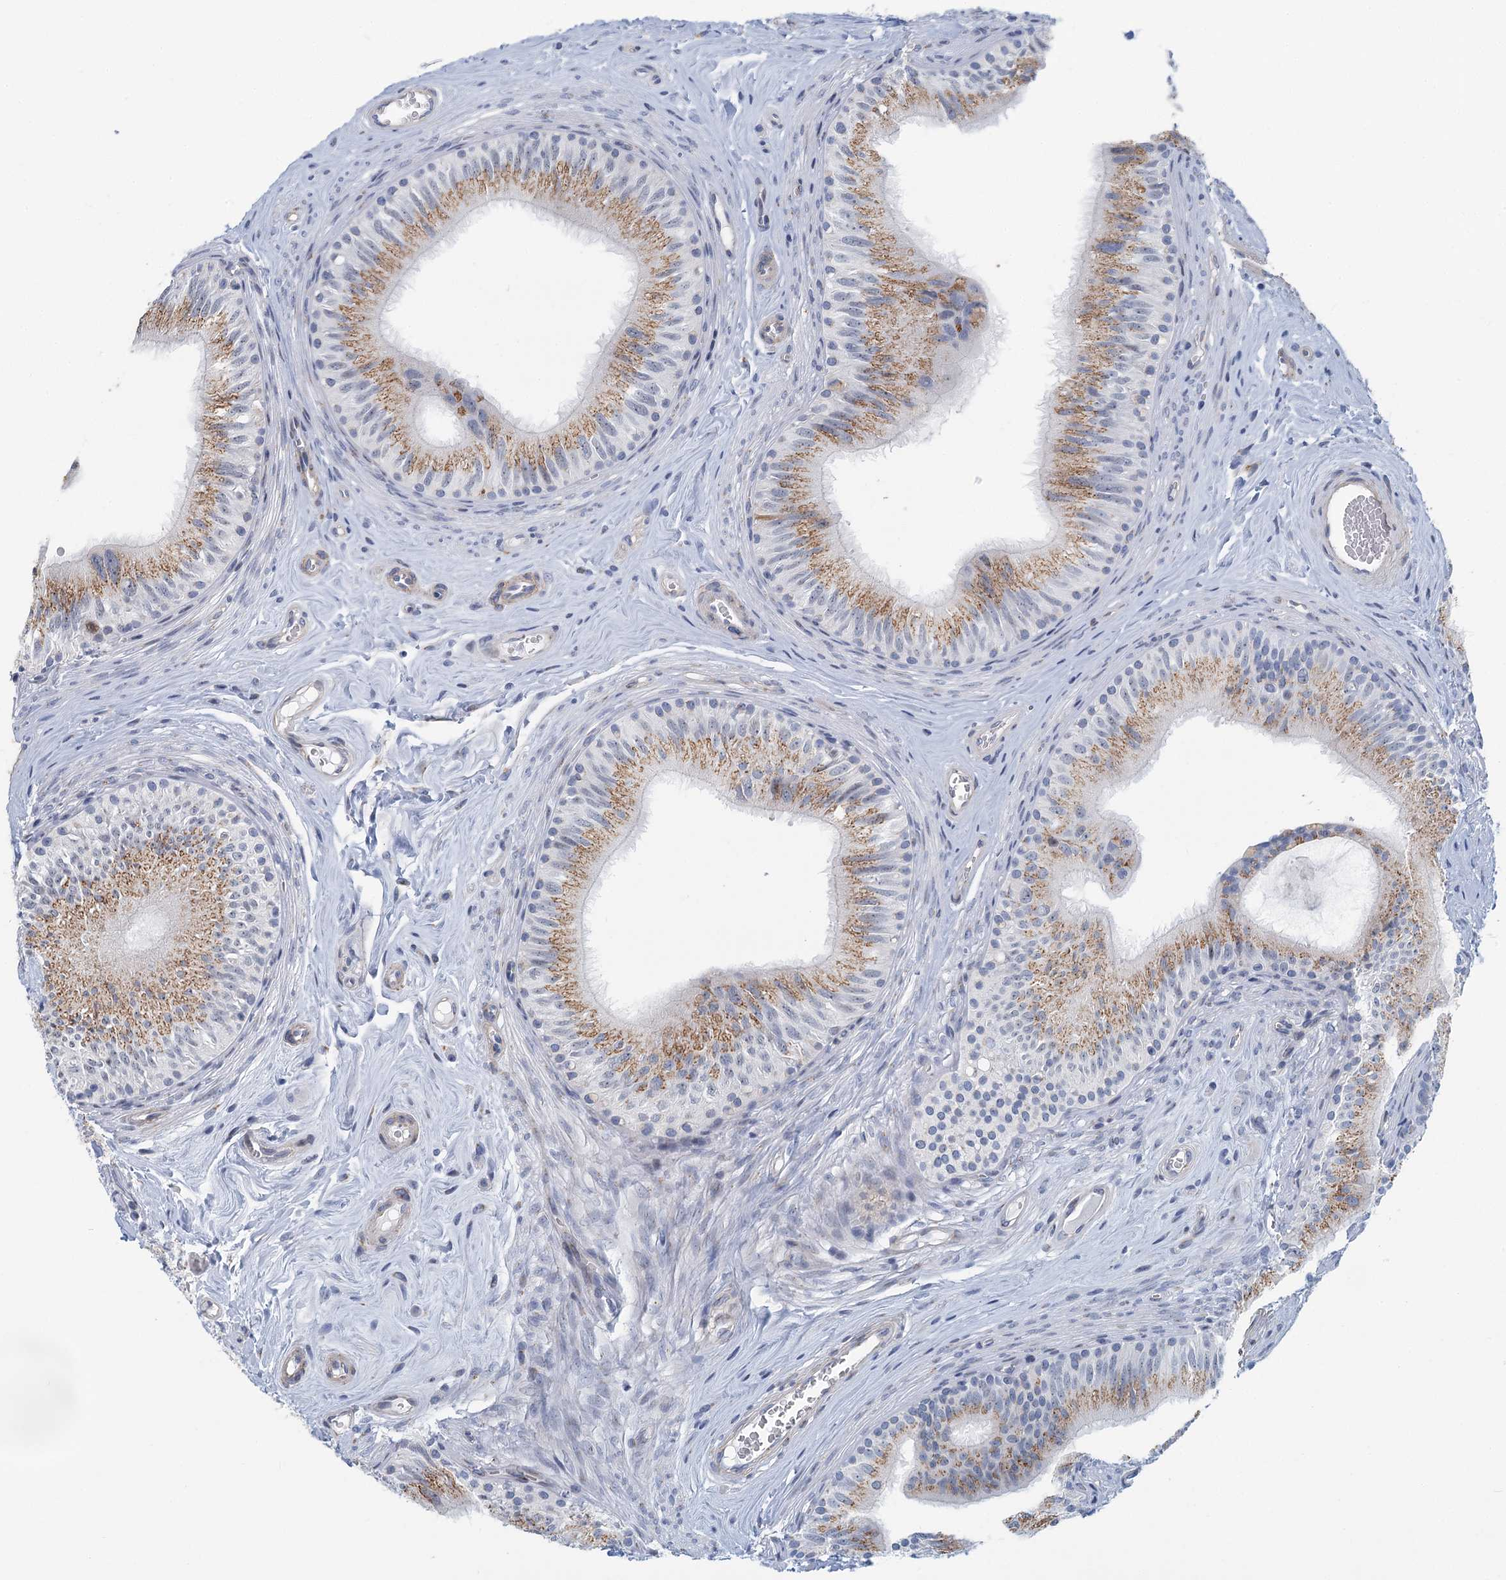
{"staining": {"intensity": "moderate", "quantity": ">75%", "location": "cytoplasmic/membranous"}, "tissue": "epididymis", "cell_type": "Glandular cells", "image_type": "normal", "snomed": [{"axis": "morphology", "description": "Normal tissue, NOS"}, {"axis": "topography", "description": "Epididymis"}], "caption": "Glandular cells show medium levels of moderate cytoplasmic/membranous staining in approximately >75% of cells in benign epididymis. (DAB IHC with brightfield microscopy, high magnification).", "gene": "ZNF527", "patient": {"sex": "male", "age": 46}}